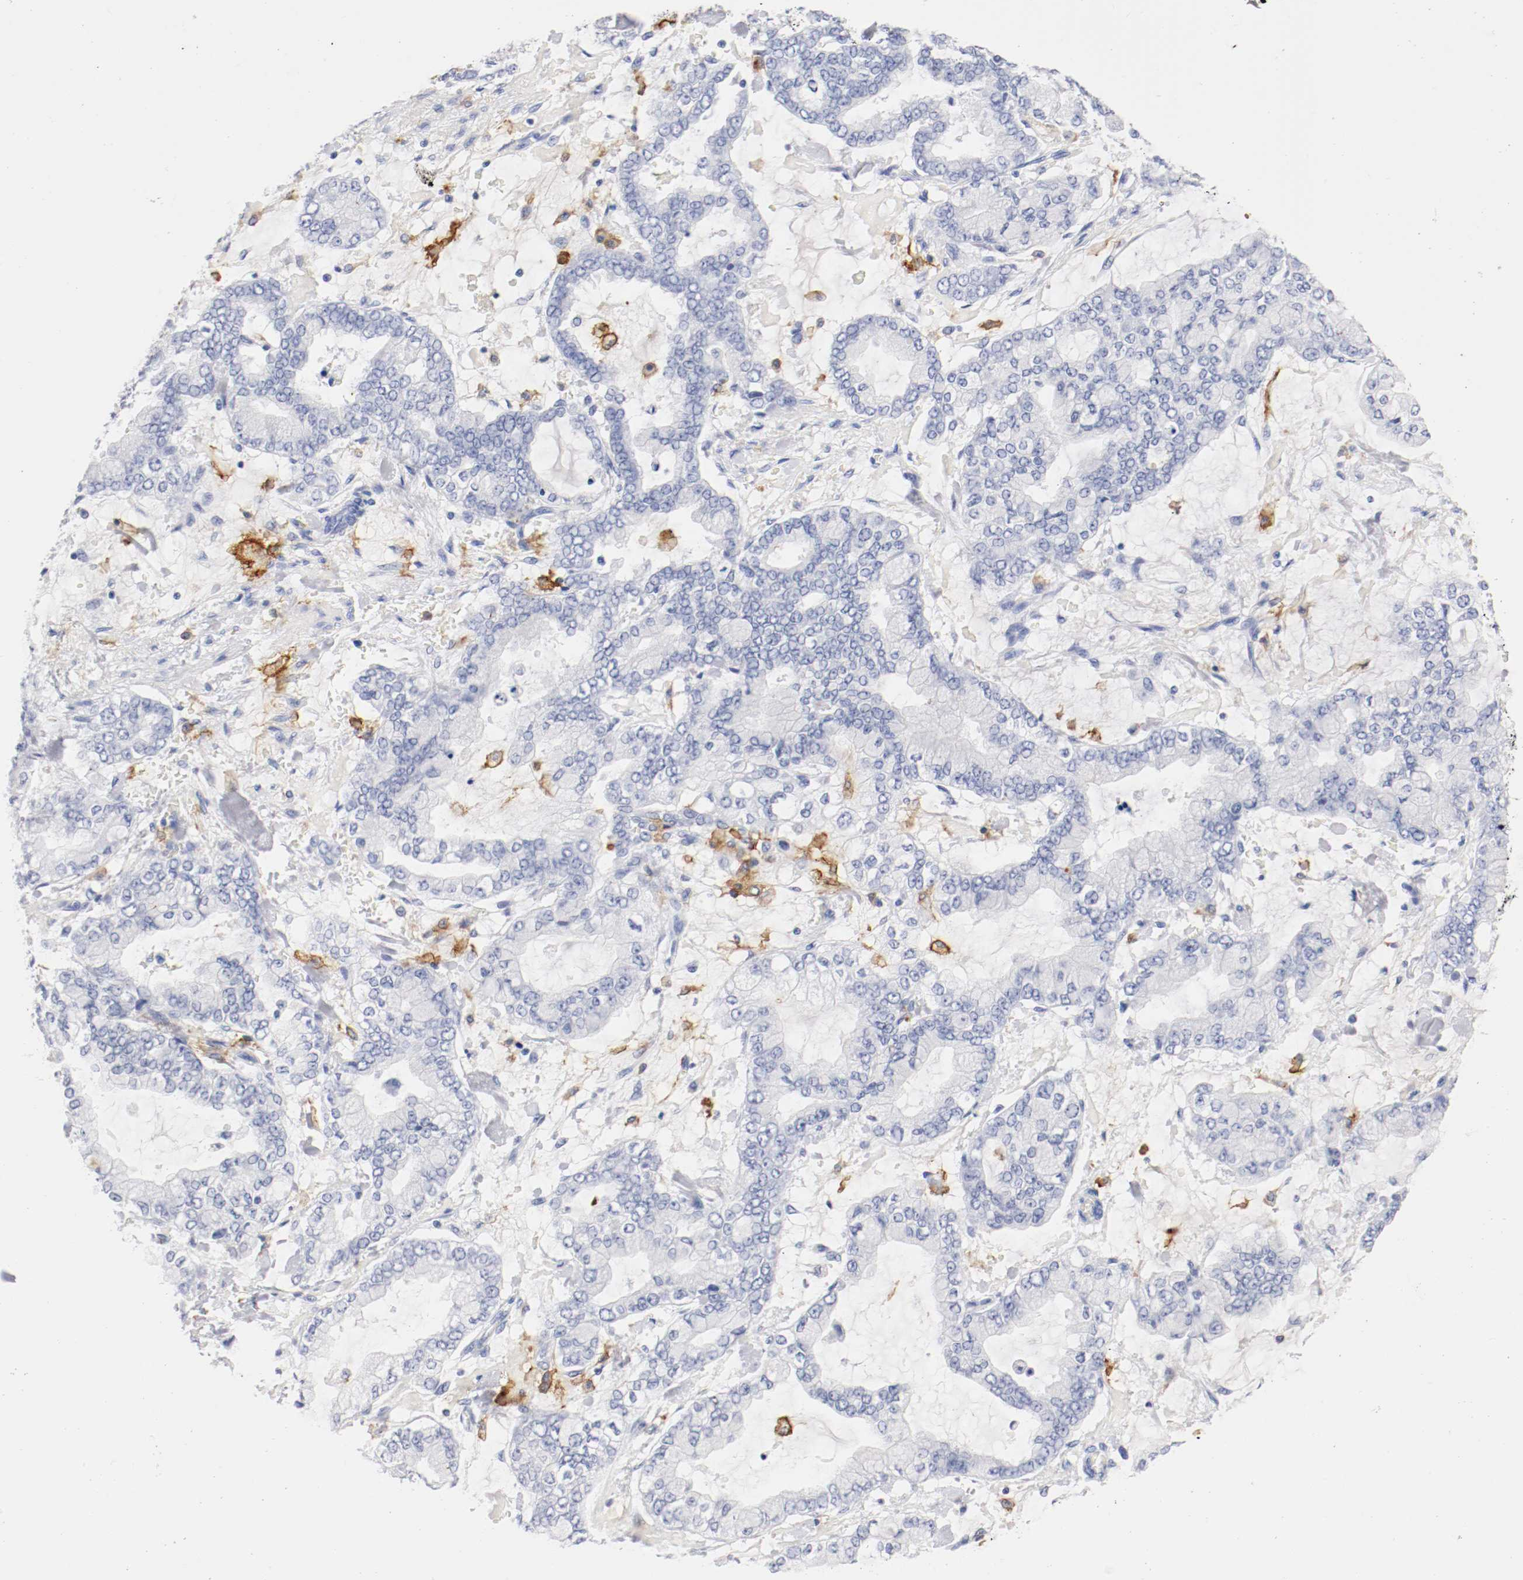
{"staining": {"intensity": "negative", "quantity": "none", "location": "none"}, "tissue": "stomach cancer", "cell_type": "Tumor cells", "image_type": "cancer", "snomed": [{"axis": "morphology", "description": "Normal tissue, NOS"}, {"axis": "morphology", "description": "Adenocarcinoma, NOS"}, {"axis": "topography", "description": "Stomach, upper"}, {"axis": "topography", "description": "Stomach"}], "caption": "This is a photomicrograph of immunohistochemistry (IHC) staining of stomach adenocarcinoma, which shows no staining in tumor cells. (Stains: DAB (3,3'-diaminobenzidine) immunohistochemistry (IHC) with hematoxylin counter stain, Microscopy: brightfield microscopy at high magnification).", "gene": "ITGAX", "patient": {"sex": "male", "age": 76}}